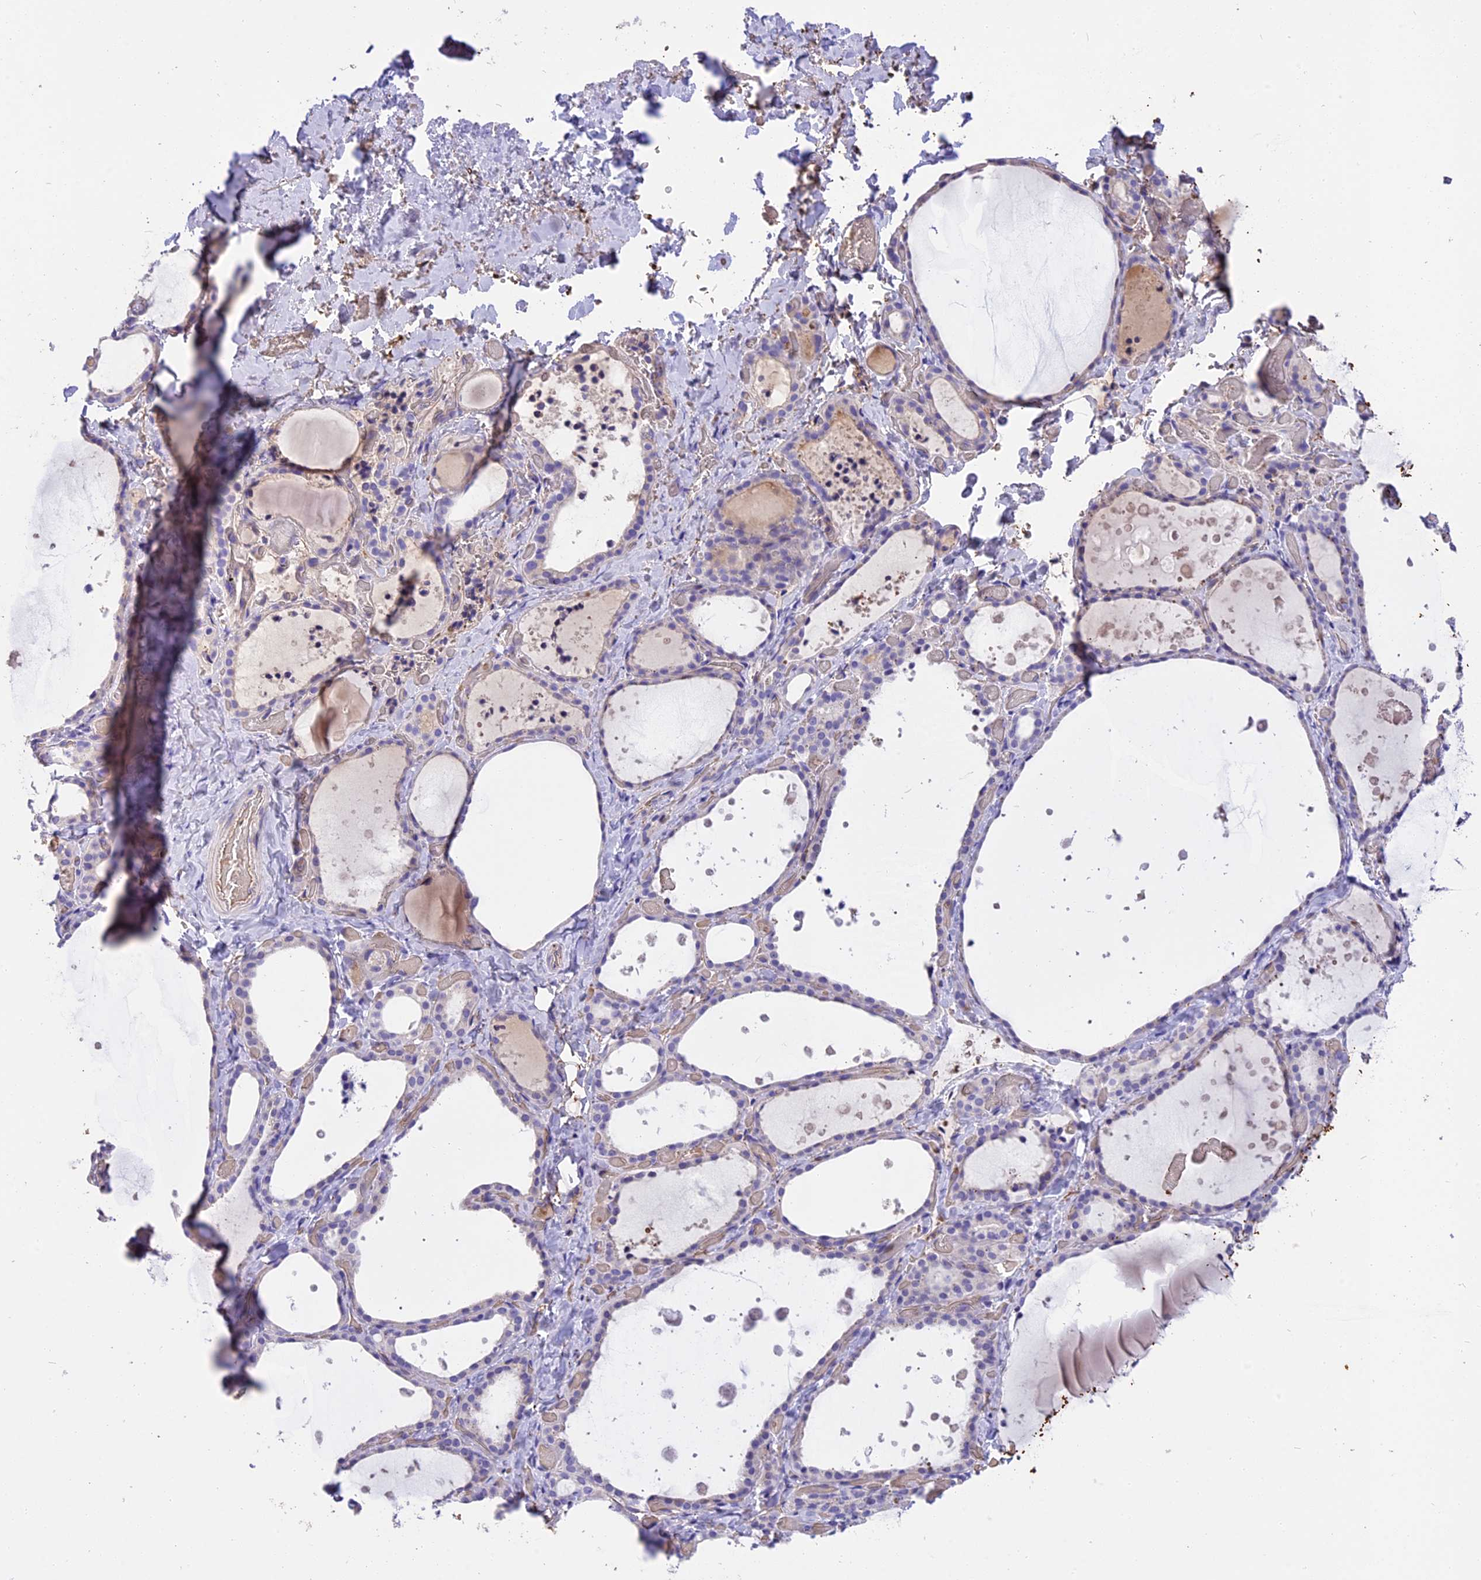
{"staining": {"intensity": "negative", "quantity": "none", "location": "none"}, "tissue": "thyroid gland", "cell_type": "Glandular cells", "image_type": "normal", "snomed": [{"axis": "morphology", "description": "Normal tissue, NOS"}, {"axis": "topography", "description": "Thyroid gland"}], "caption": "High power microscopy image of an IHC image of unremarkable thyroid gland, revealing no significant expression in glandular cells. Nuclei are stained in blue.", "gene": "TNNC2", "patient": {"sex": "female", "age": 44}}